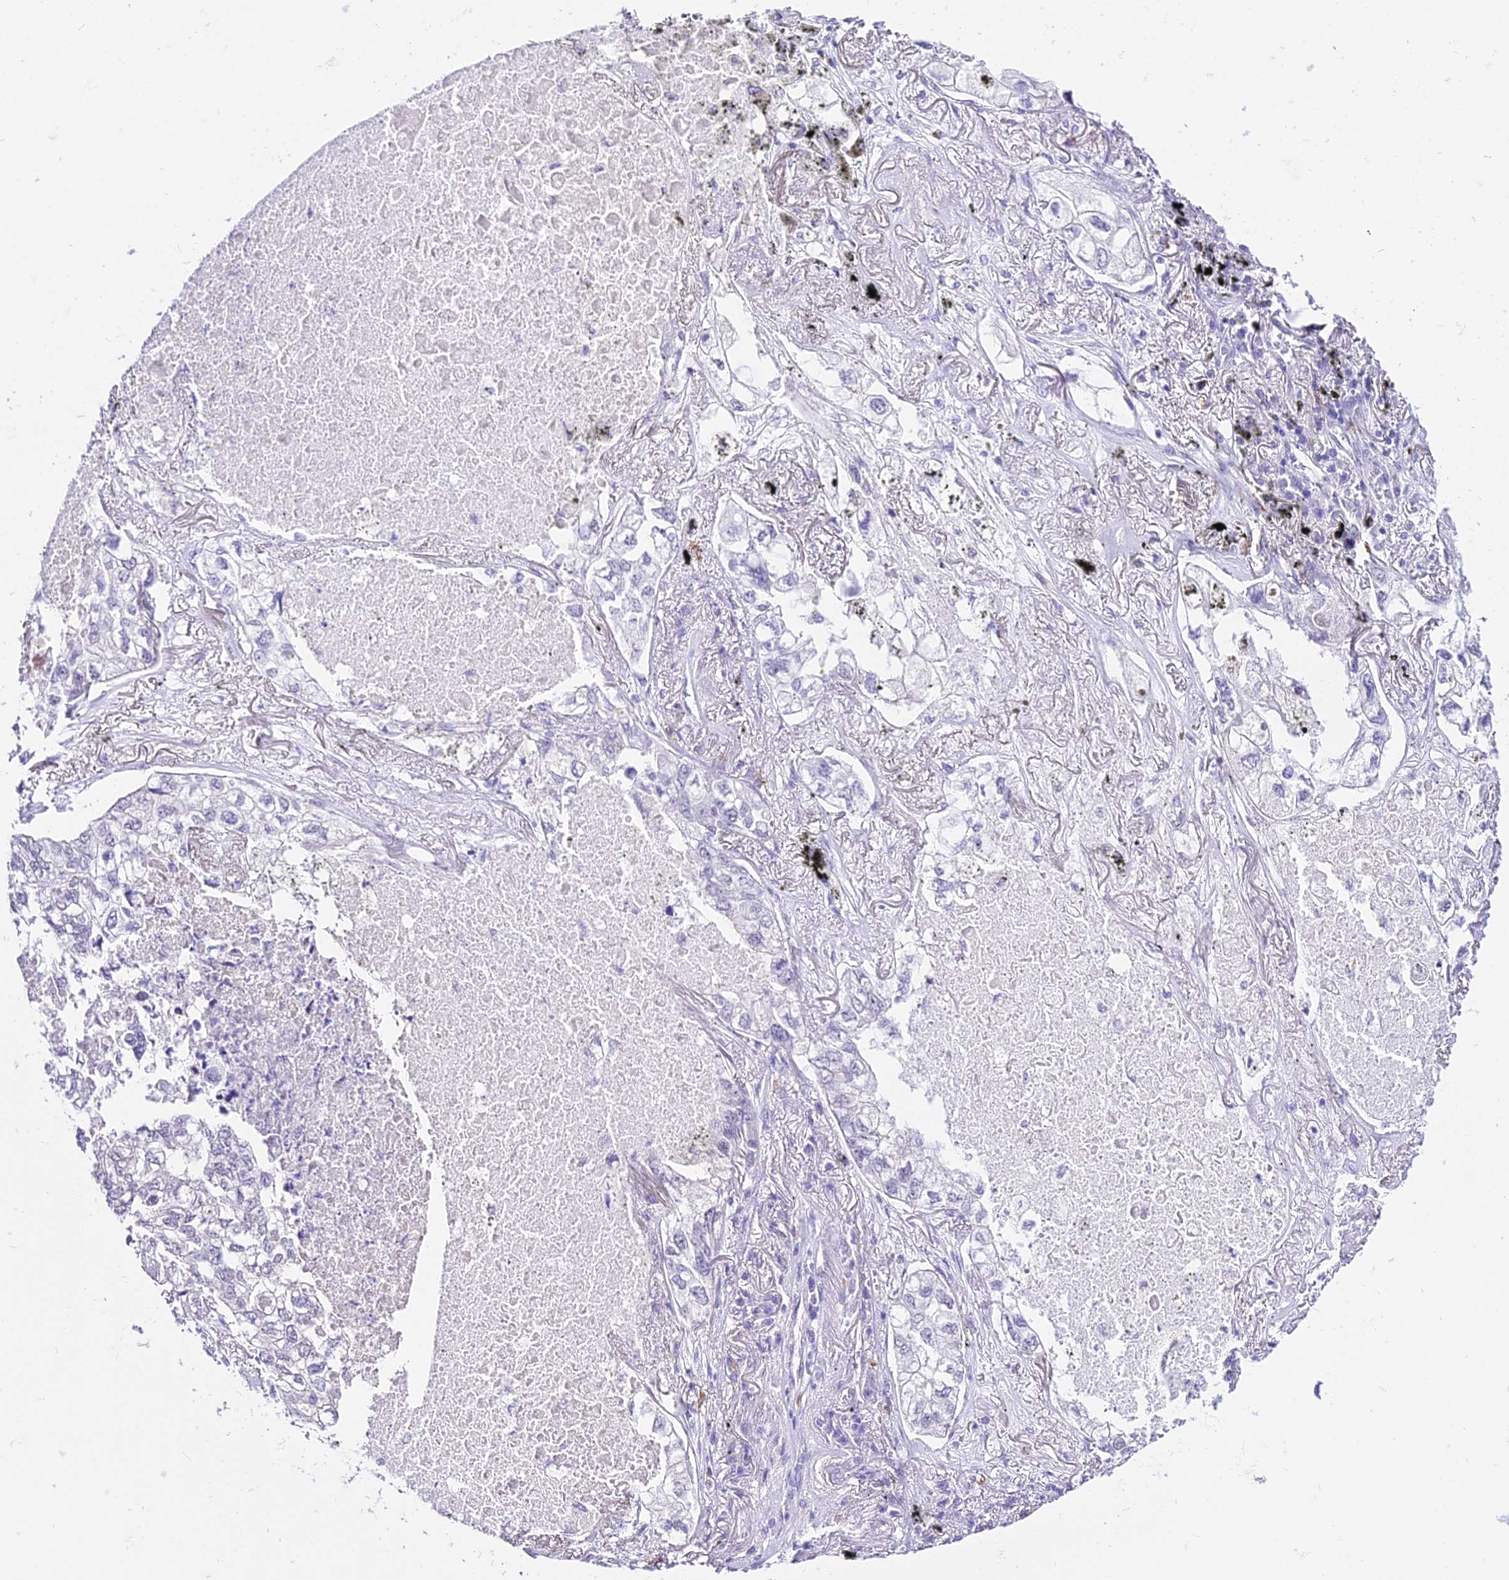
{"staining": {"intensity": "negative", "quantity": "none", "location": "none"}, "tissue": "lung cancer", "cell_type": "Tumor cells", "image_type": "cancer", "snomed": [{"axis": "morphology", "description": "Adenocarcinoma, NOS"}, {"axis": "topography", "description": "Lung"}], "caption": "Adenocarcinoma (lung) stained for a protein using IHC shows no positivity tumor cells.", "gene": "POLR2I", "patient": {"sex": "male", "age": 65}}